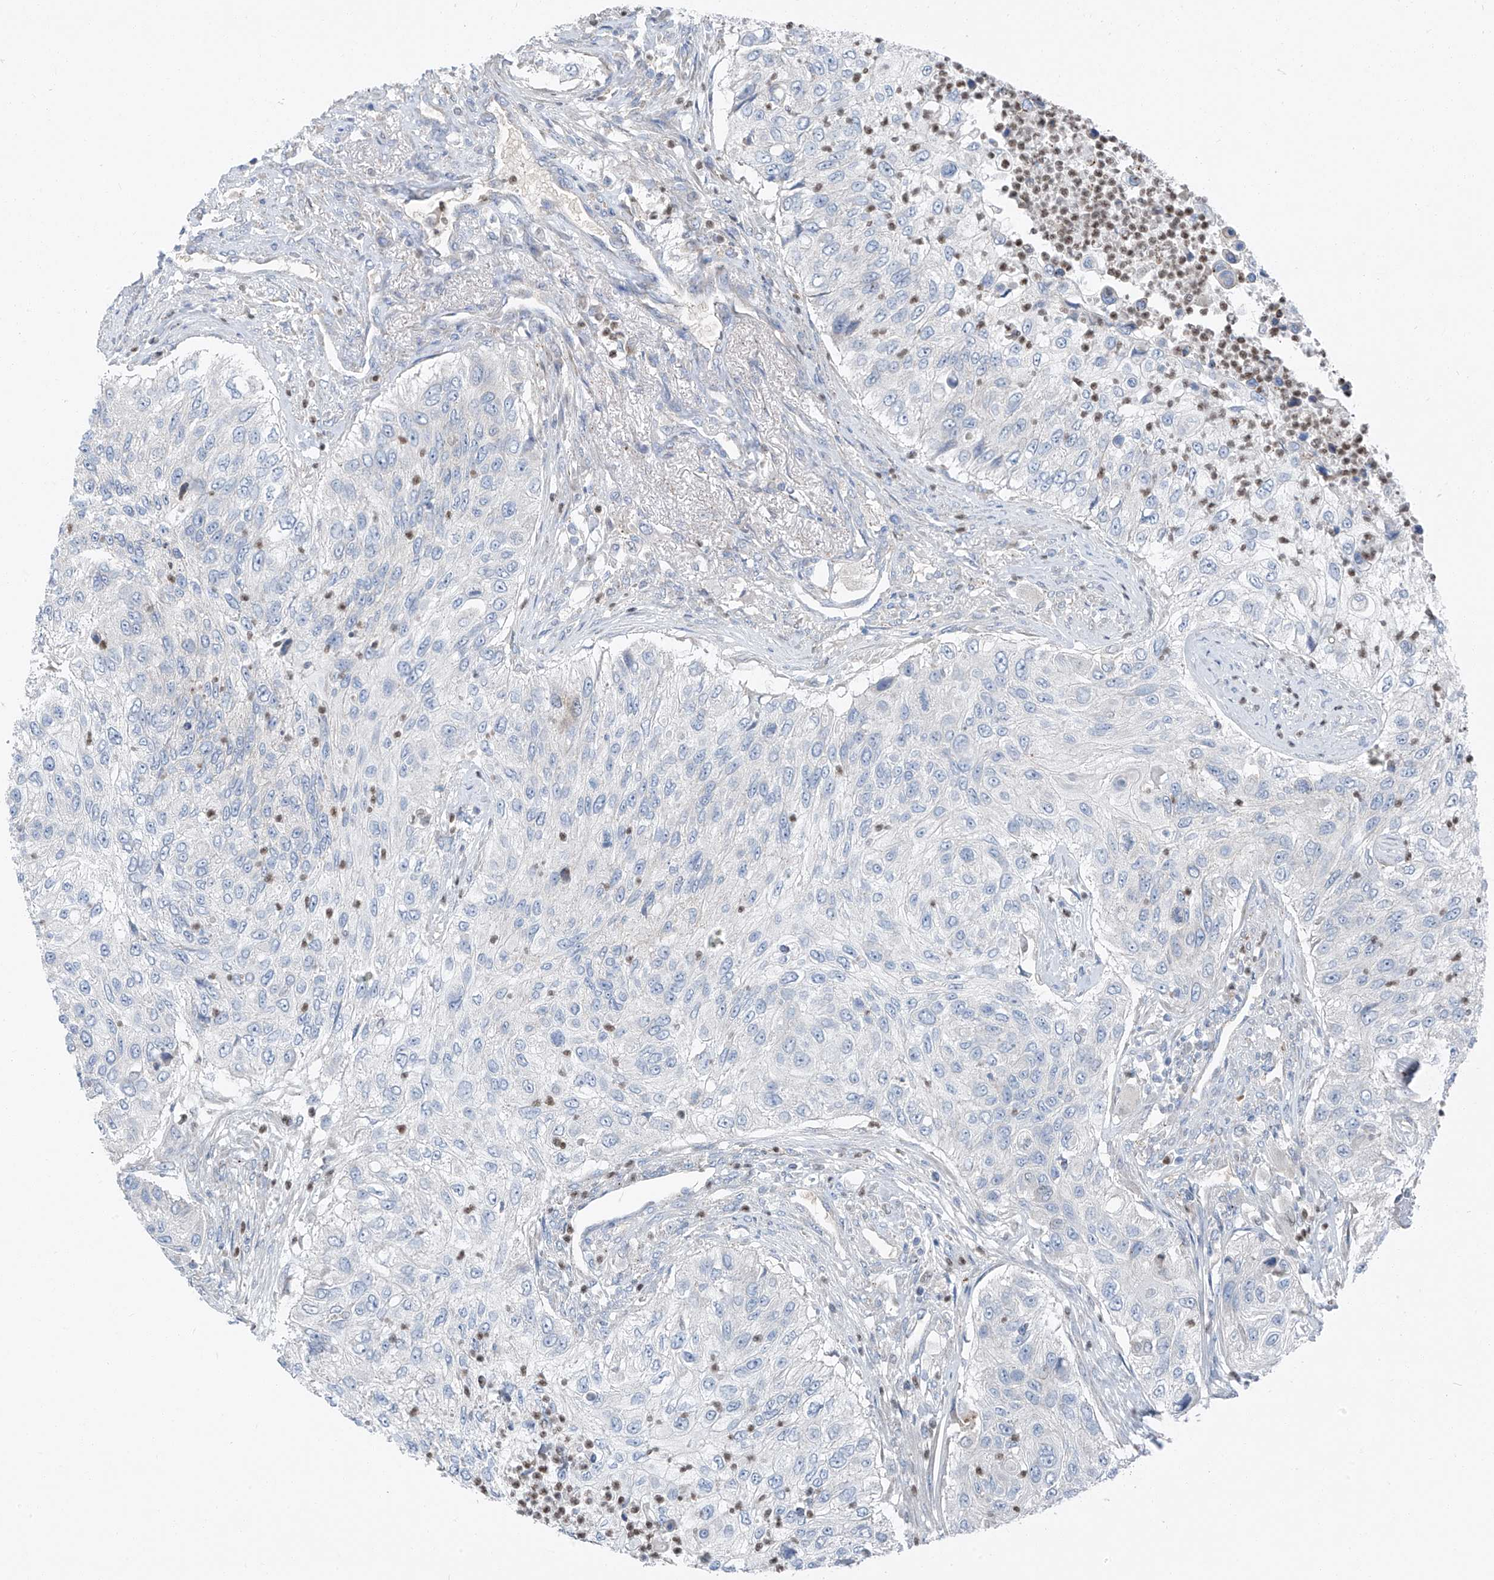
{"staining": {"intensity": "negative", "quantity": "none", "location": "none"}, "tissue": "urothelial cancer", "cell_type": "Tumor cells", "image_type": "cancer", "snomed": [{"axis": "morphology", "description": "Urothelial carcinoma, High grade"}, {"axis": "topography", "description": "Urinary bladder"}], "caption": "DAB (3,3'-diaminobenzidine) immunohistochemical staining of urothelial cancer shows no significant expression in tumor cells.", "gene": "CHMP2B", "patient": {"sex": "female", "age": 60}}